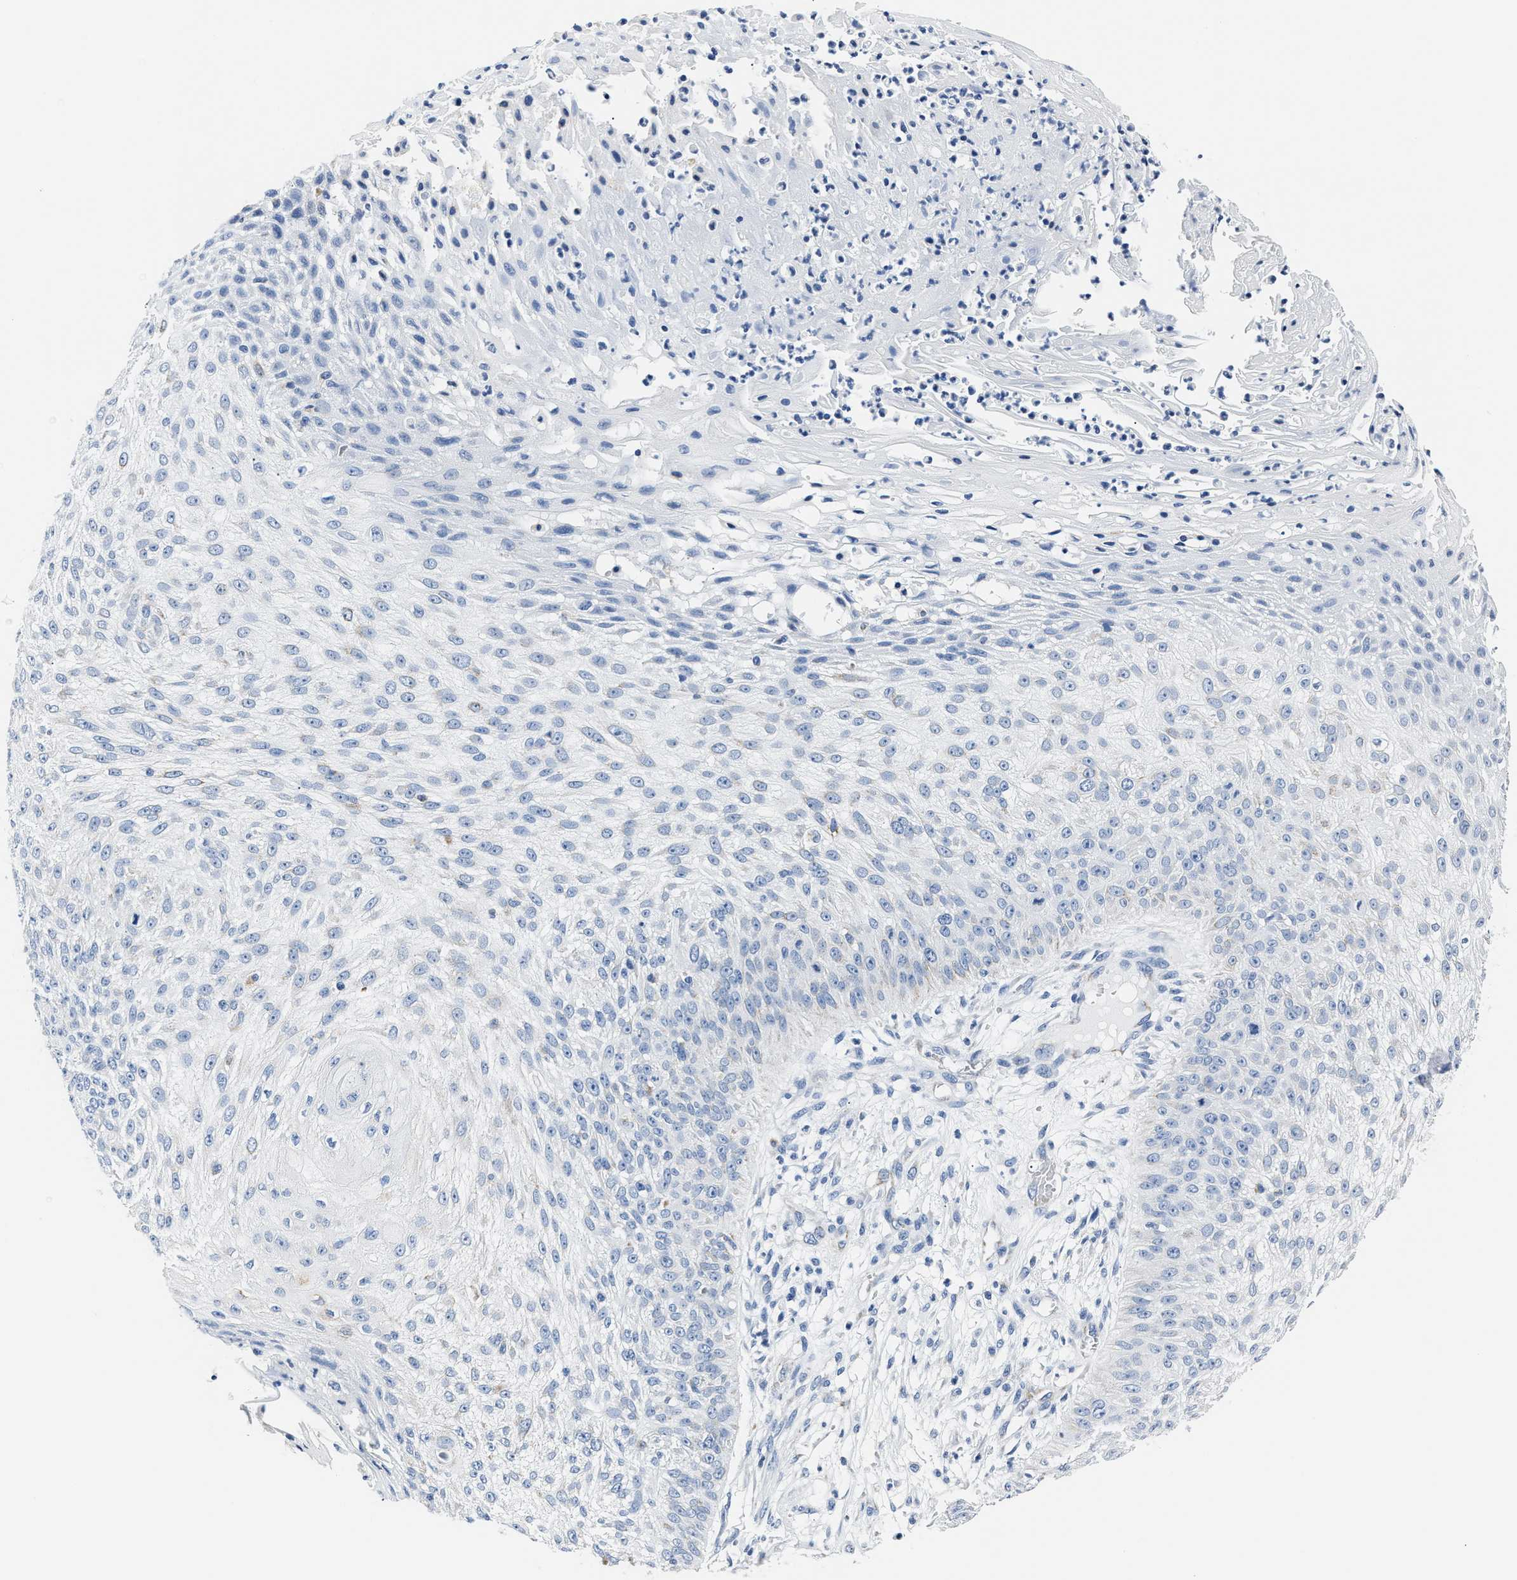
{"staining": {"intensity": "negative", "quantity": "none", "location": "none"}, "tissue": "skin cancer", "cell_type": "Tumor cells", "image_type": "cancer", "snomed": [{"axis": "morphology", "description": "Squamous cell carcinoma, NOS"}, {"axis": "topography", "description": "Skin"}], "caption": "Immunohistochemical staining of human skin squamous cell carcinoma displays no significant expression in tumor cells.", "gene": "AMACR", "patient": {"sex": "female", "age": 80}}